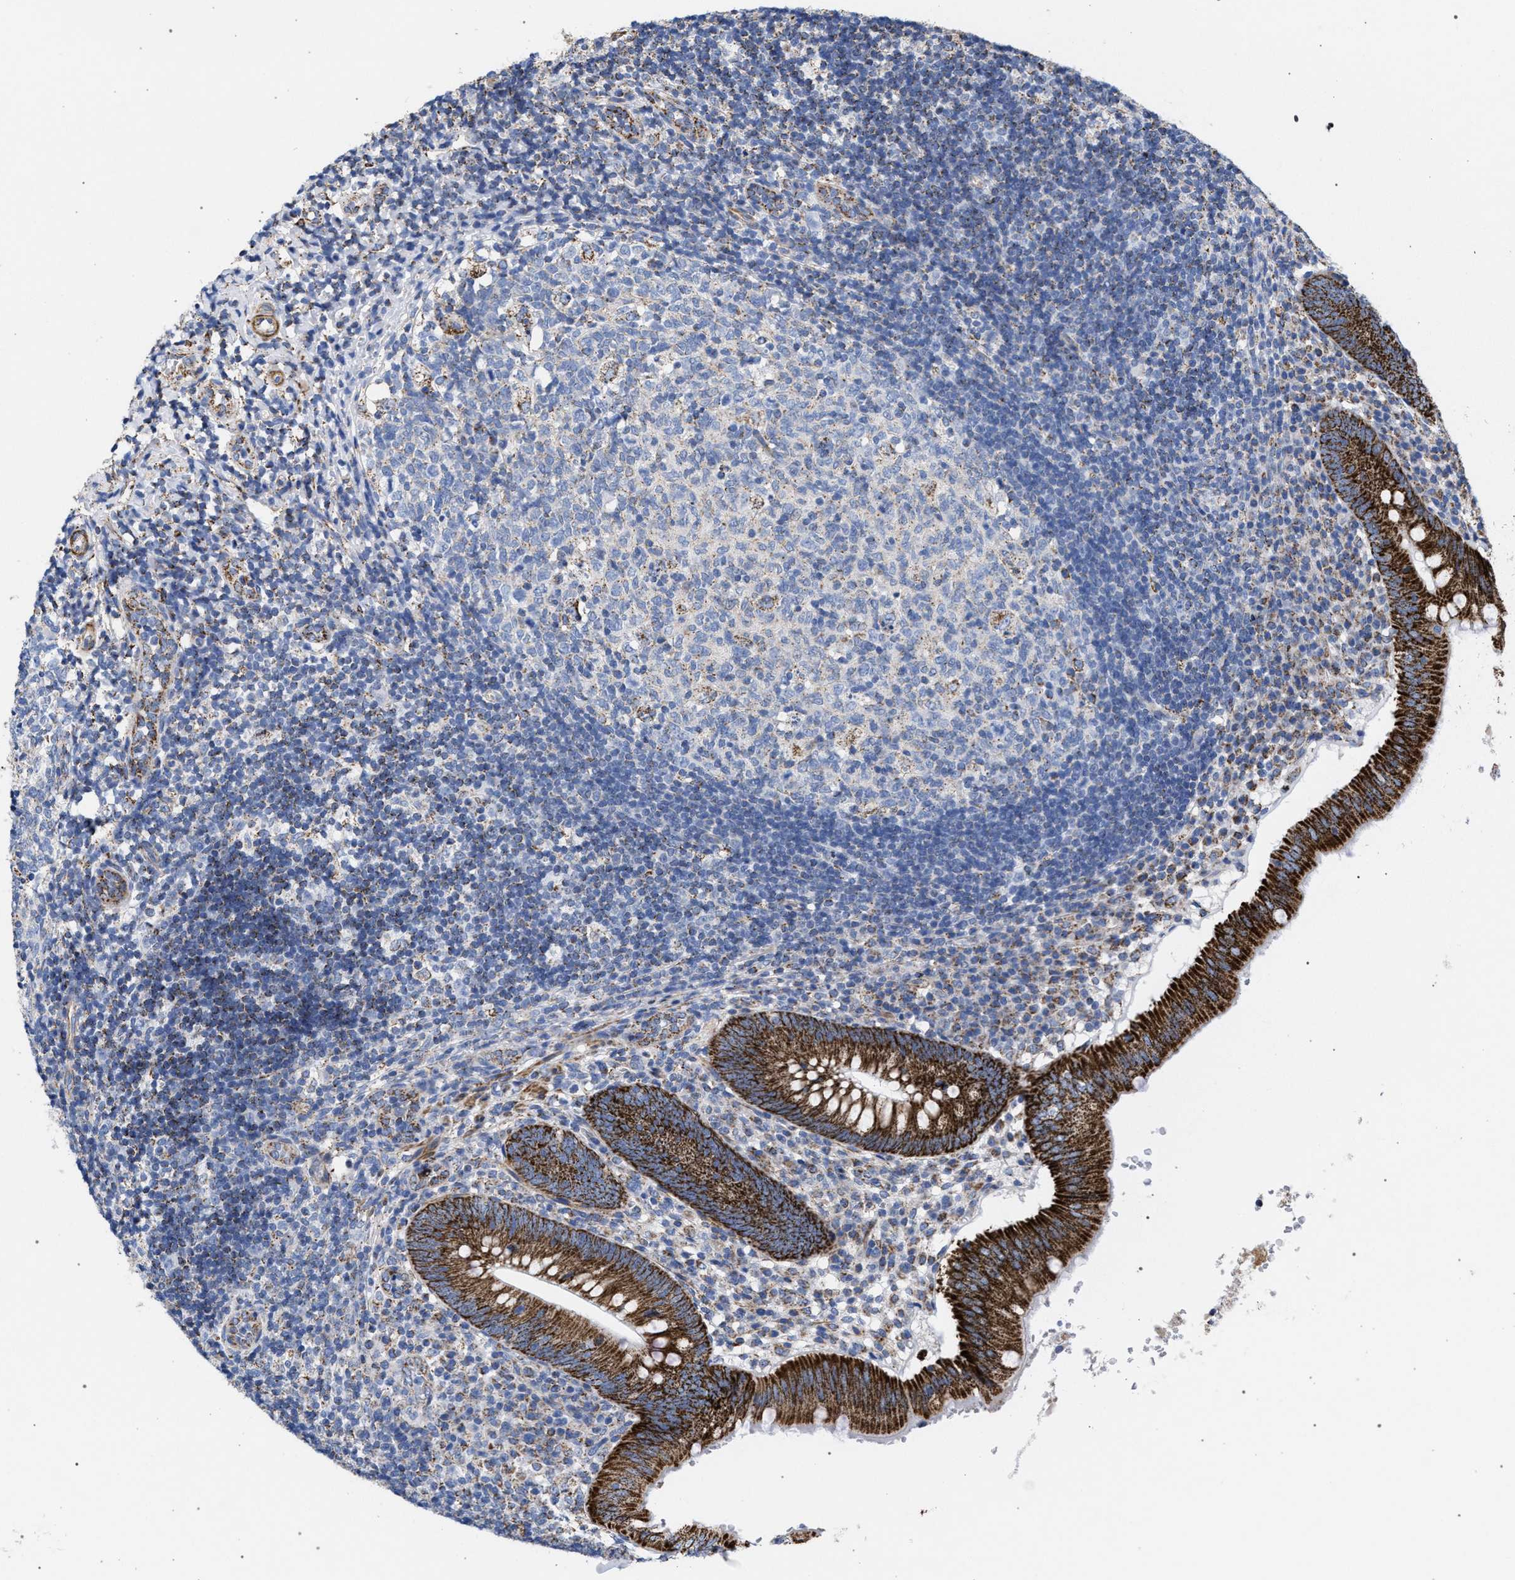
{"staining": {"intensity": "strong", "quantity": ">75%", "location": "cytoplasmic/membranous"}, "tissue": "appendix", "cell_type": "Glandular cells", "image_type": "normal", "snomed": [{"axis": "morphology", "description": "Normal tissue, NOS"}, {"axis": "topography", "description": "Appendix"}], "caption": "Immunohistochemical staining of unremarkable human appendix reveals strong cytoplasmic/membranous protein positivity in about >75% of glandular cells.", "gene": "ACADS", "patient": {"sex": "male", "age": 8}}